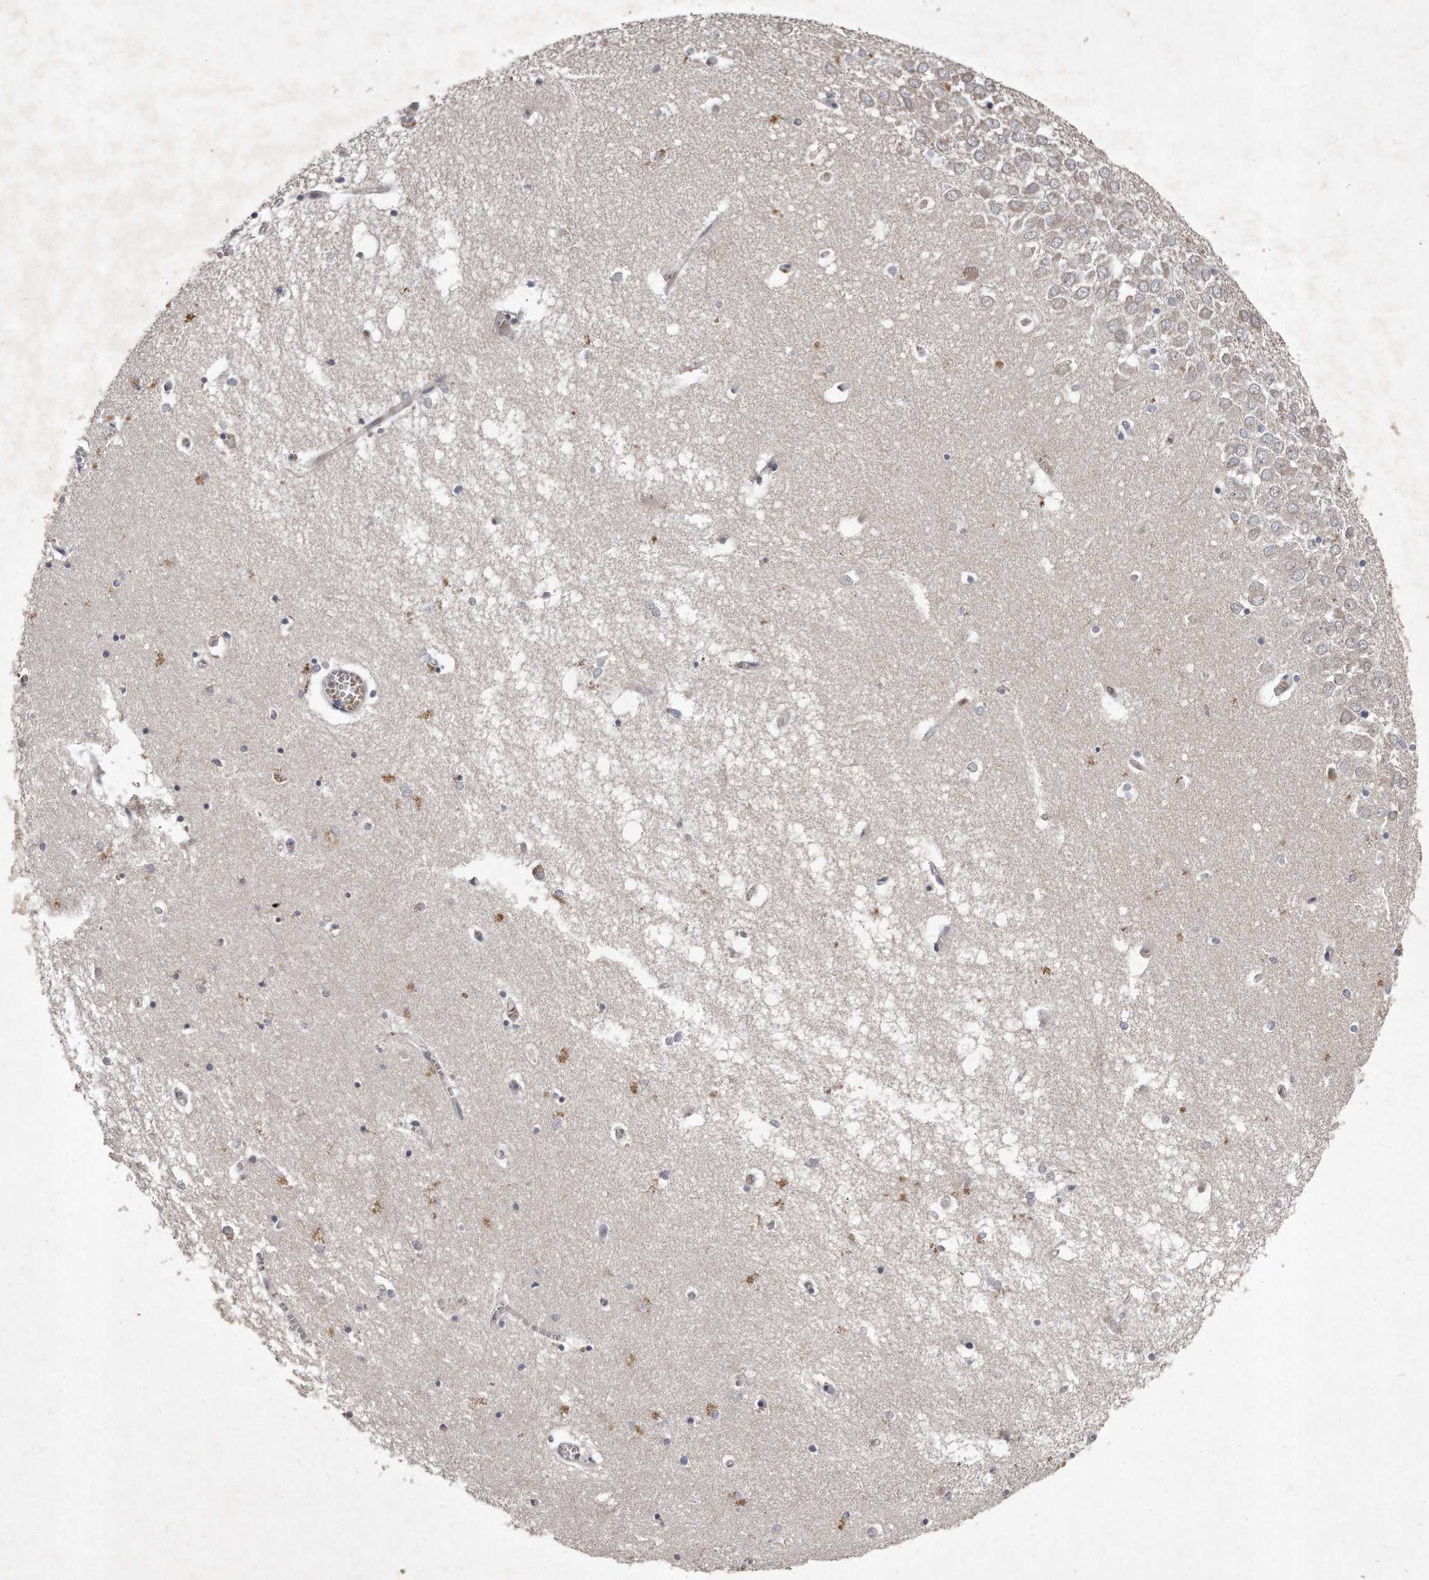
{"staining": {"intensity": "weak", "quantity": "<25%", "location": "cytoplasmic/membranous"}, "tissue": "hippocampus", "cell_type": "Glial cells", "image_type": "normal", "snomed": [{"axis": "morphology", "description": "Normal tissue, NOS"}, {"axis": "topography", "description": "Hippocampus"}], "caption": "A histopathology image of human hippocampus is negative for staining in glial cells. (Immunohistochemistry (ihc), brightfield microscopy, high magnification).", "gene": "TECR", "patient": {"sex": "male", "age": 70}}